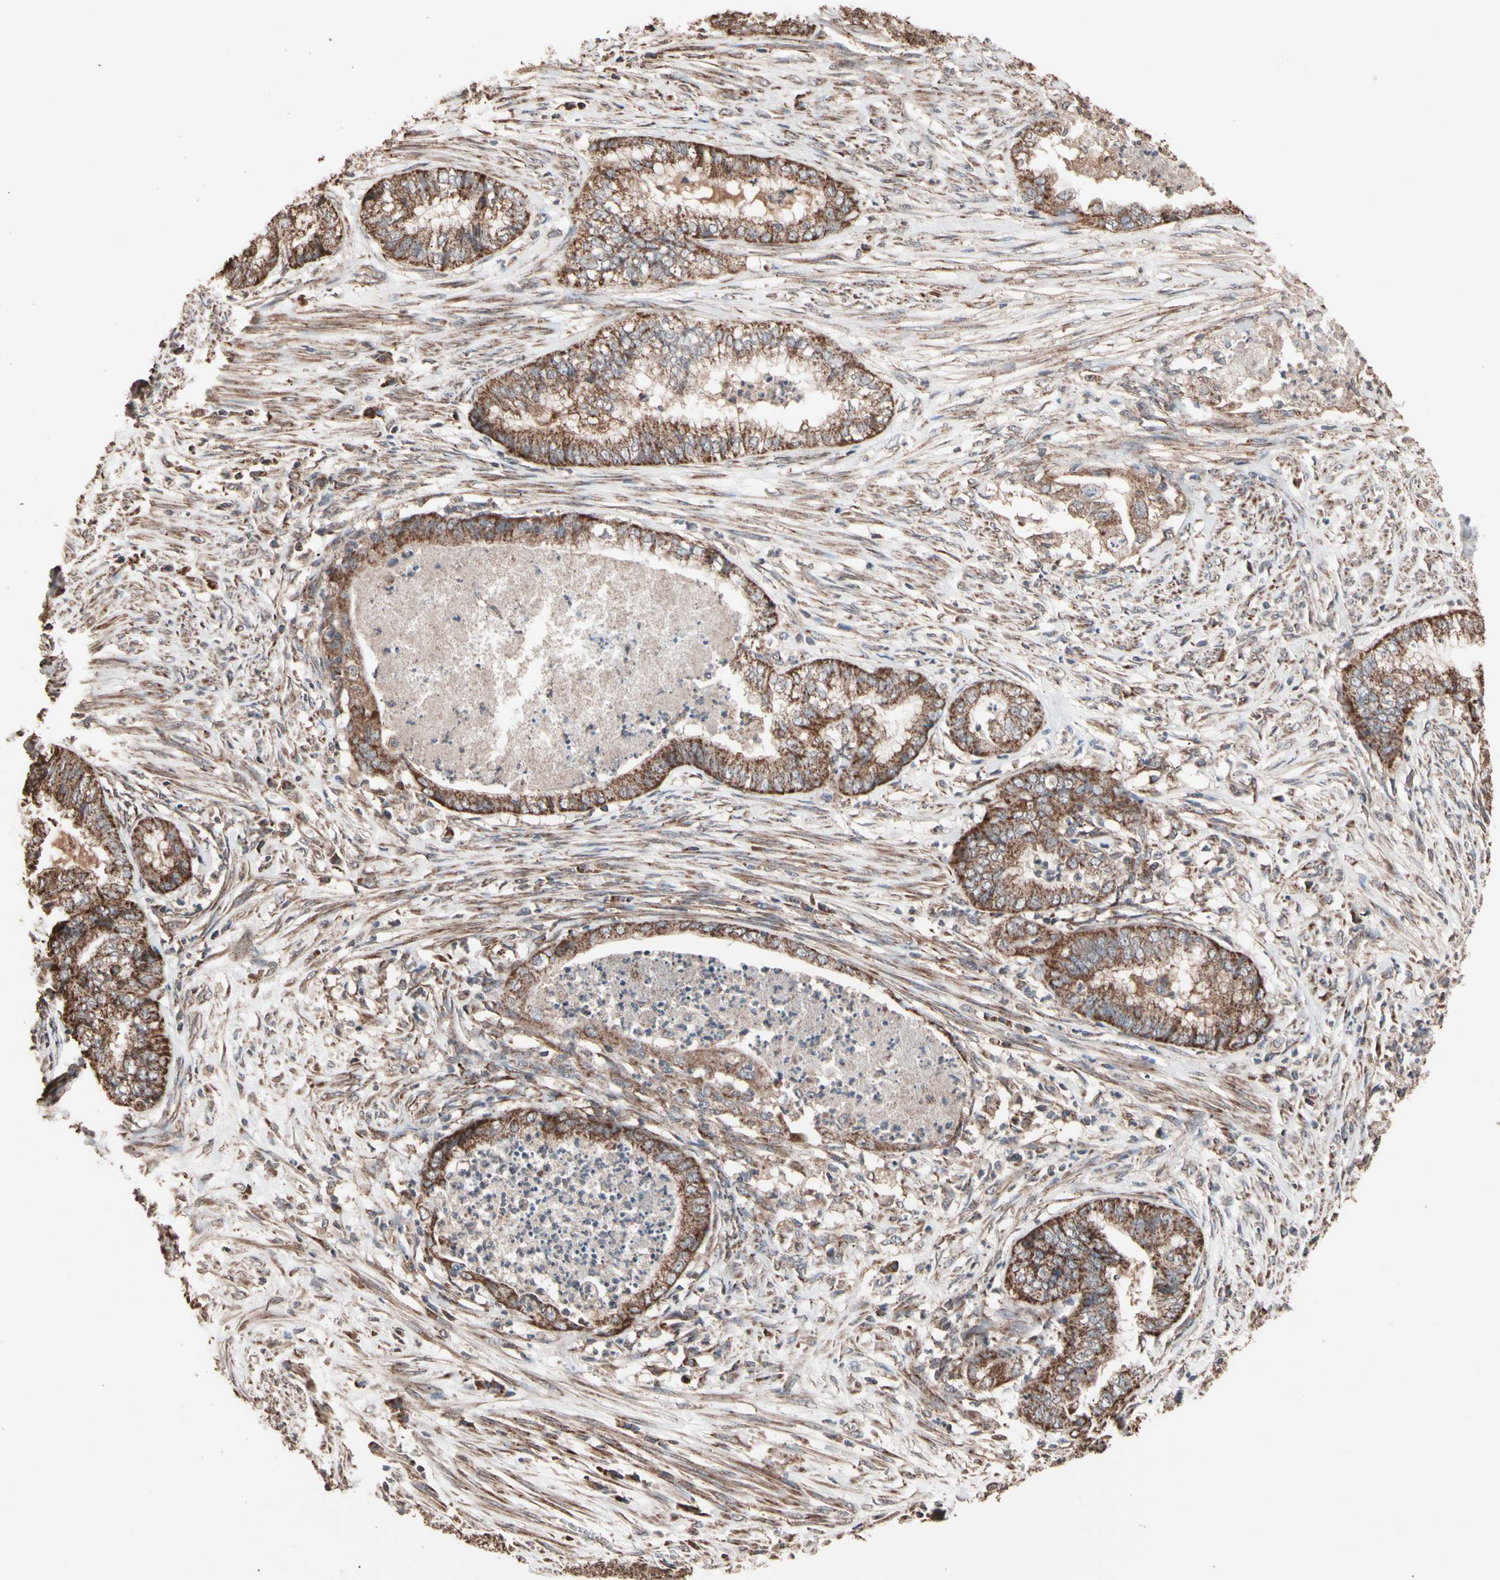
{"staining": {"intensity": "strong", "quantity": ">75%", "location": "cytoplasmic/membranous"}, "tissue": "endometrial cancer", "cell_type": "Tumor cells", "image_type": "cancer", "snomed": [{"axis": "morphology", "description": "Necrosis, NOS"}, {"axis": "morphology", "description": "Adenocarcinoma, NOS"}, {"axis": "topography", "description": "Endometrium"}], "caption": "Immunohistochemistry staining of adenocarcinoma (endometrial), which demonstrates high levels of strong cytoplasmic/membranous expression in approximately >75% of tumor cells indicating strong cytoplasmic/membranous protein staining. The staining was performed using DAB (brown) for protein detection and nuclei were counterstained in hematoxylin (blue).", "gene": "MRPL2", "patient": {"sex": "female", "age": 79}}